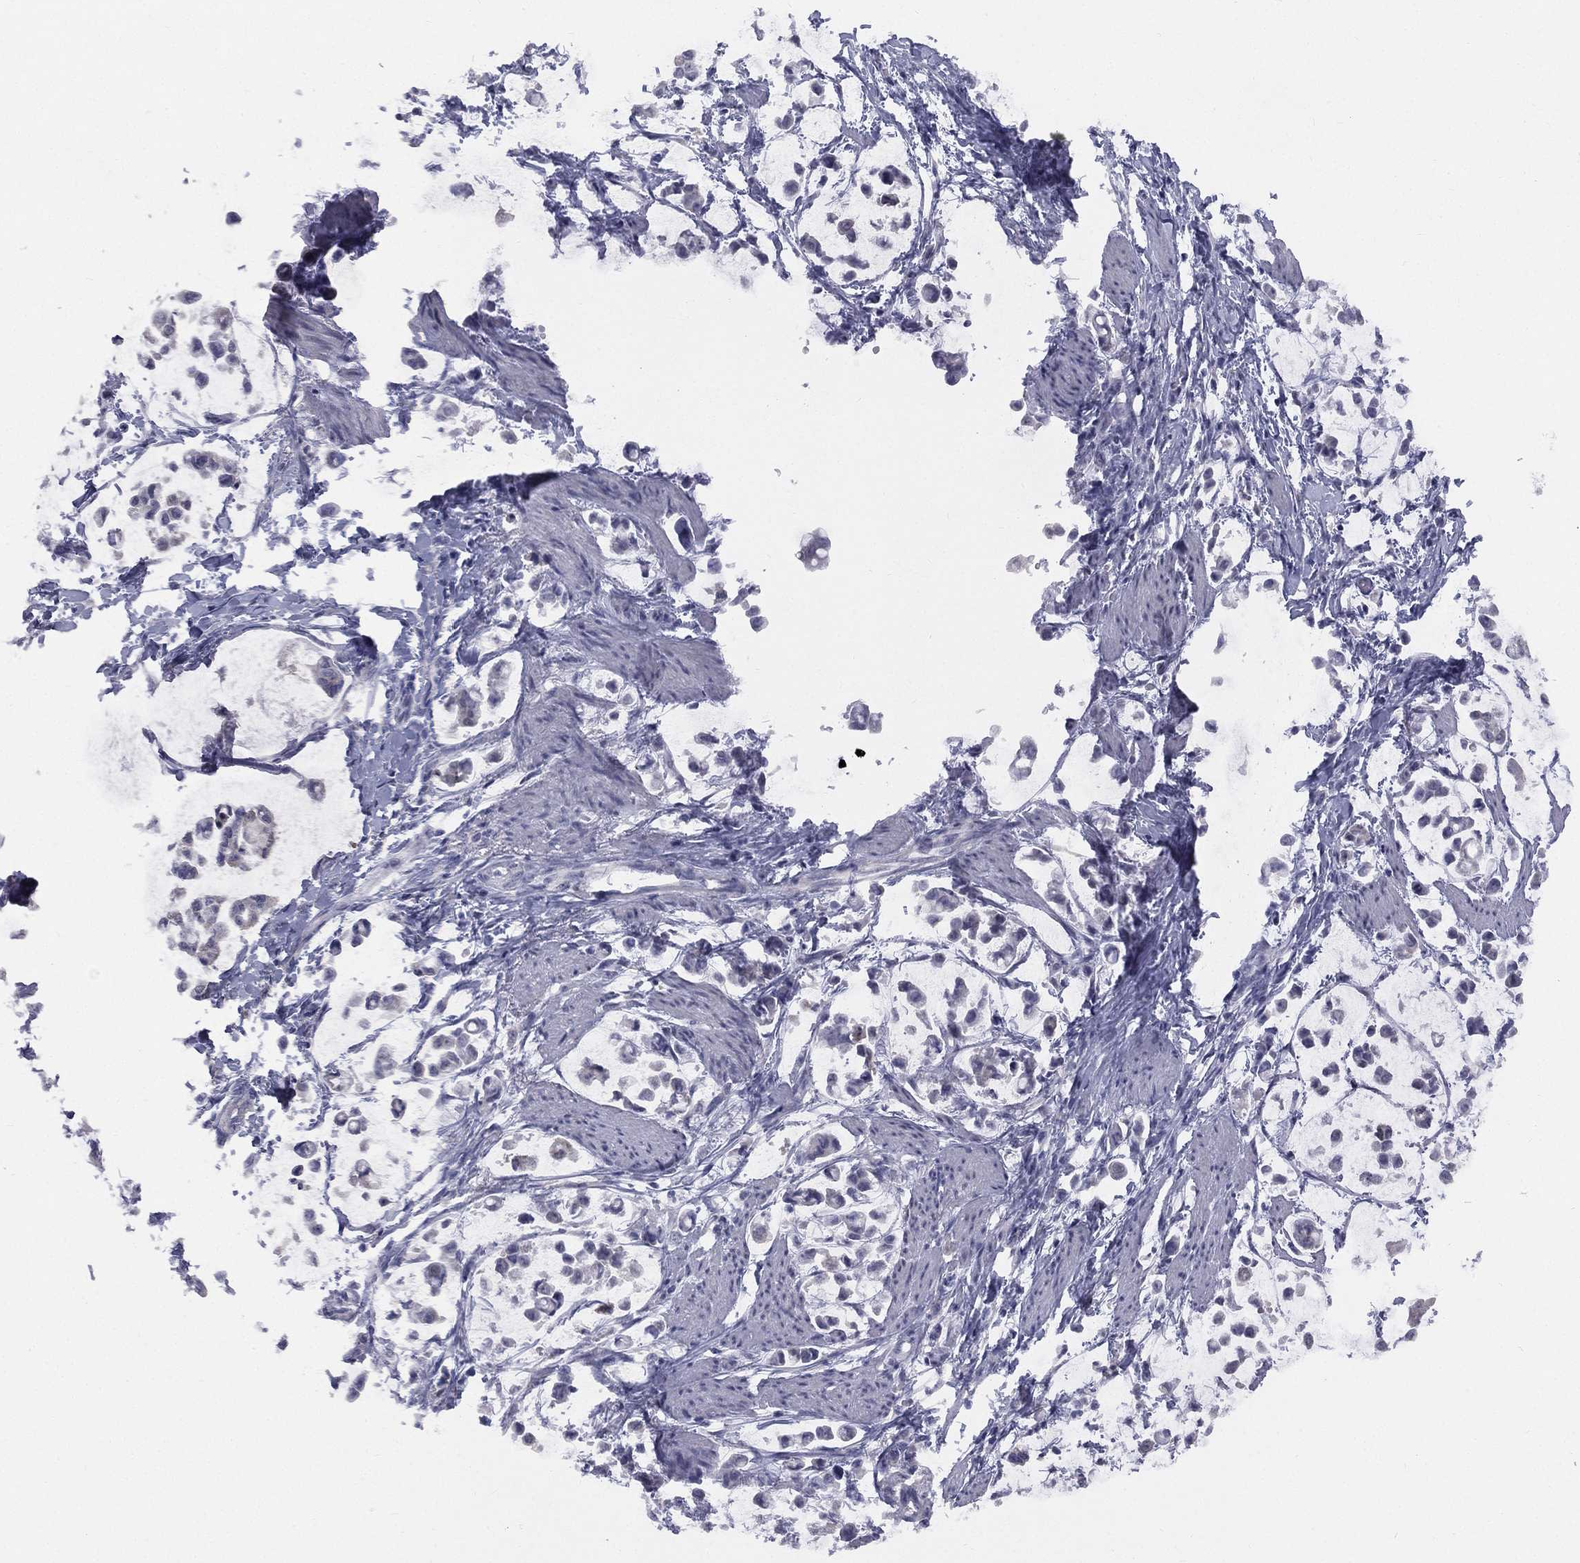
{"staining": {"intensity": "negative", "quantity": "none", "location": "none"}, "tissue": "stomach cancer", "cell_type": "Tumor cells", "image_type": "cancer", "snomed": [{"axis": "morphology", "description": "Adenocarcinoma, NOS"}, {"axis": "topography", "description": "Stomach"}], "caption": "A histopathology image of human adenocarcinoma (stomach) is negative for staining in tumor cells. (IHC, brightfield microscopy, high magnification).", "gene": "DMKN", "patient": {"sex": "male", "age": 82}}